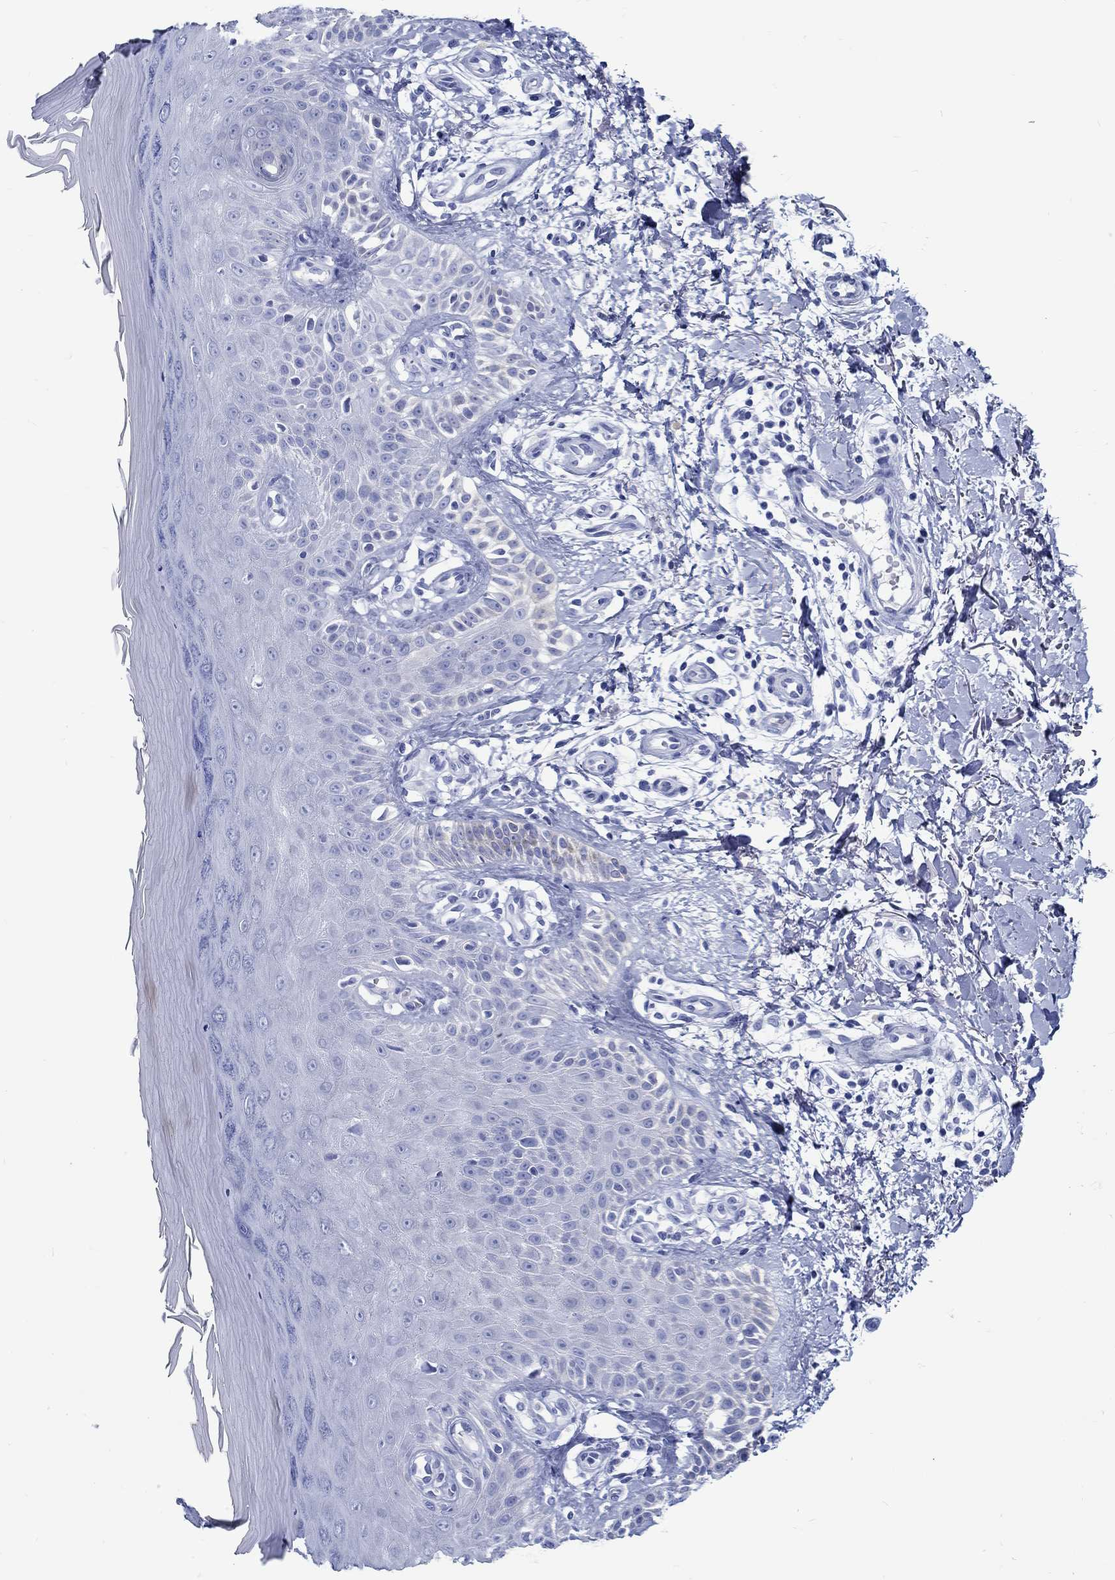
{"staining": {"intensity": "negative", "quantity": "none", "location": "none"}, "tissue": "skin", "cell_type": "Fibroblasts", "image_type": "normal", "snomed": [{"axis": "morphology", "description": "Normal tissue, NOS"}, {"axis": "morphology", "description": "Inflammation, NOS"}, {"axis": "morphology", "description": "Fibrosis, NOS"}, {"axis": "topography", "description": "Skin"}], "caption": "The immunohistochemistry (IHC) photomicrograph has no significant positivity in fibroblasts of skin.", "gene": "FBXO2", "patient": {"sex": "male", "age": 71}}